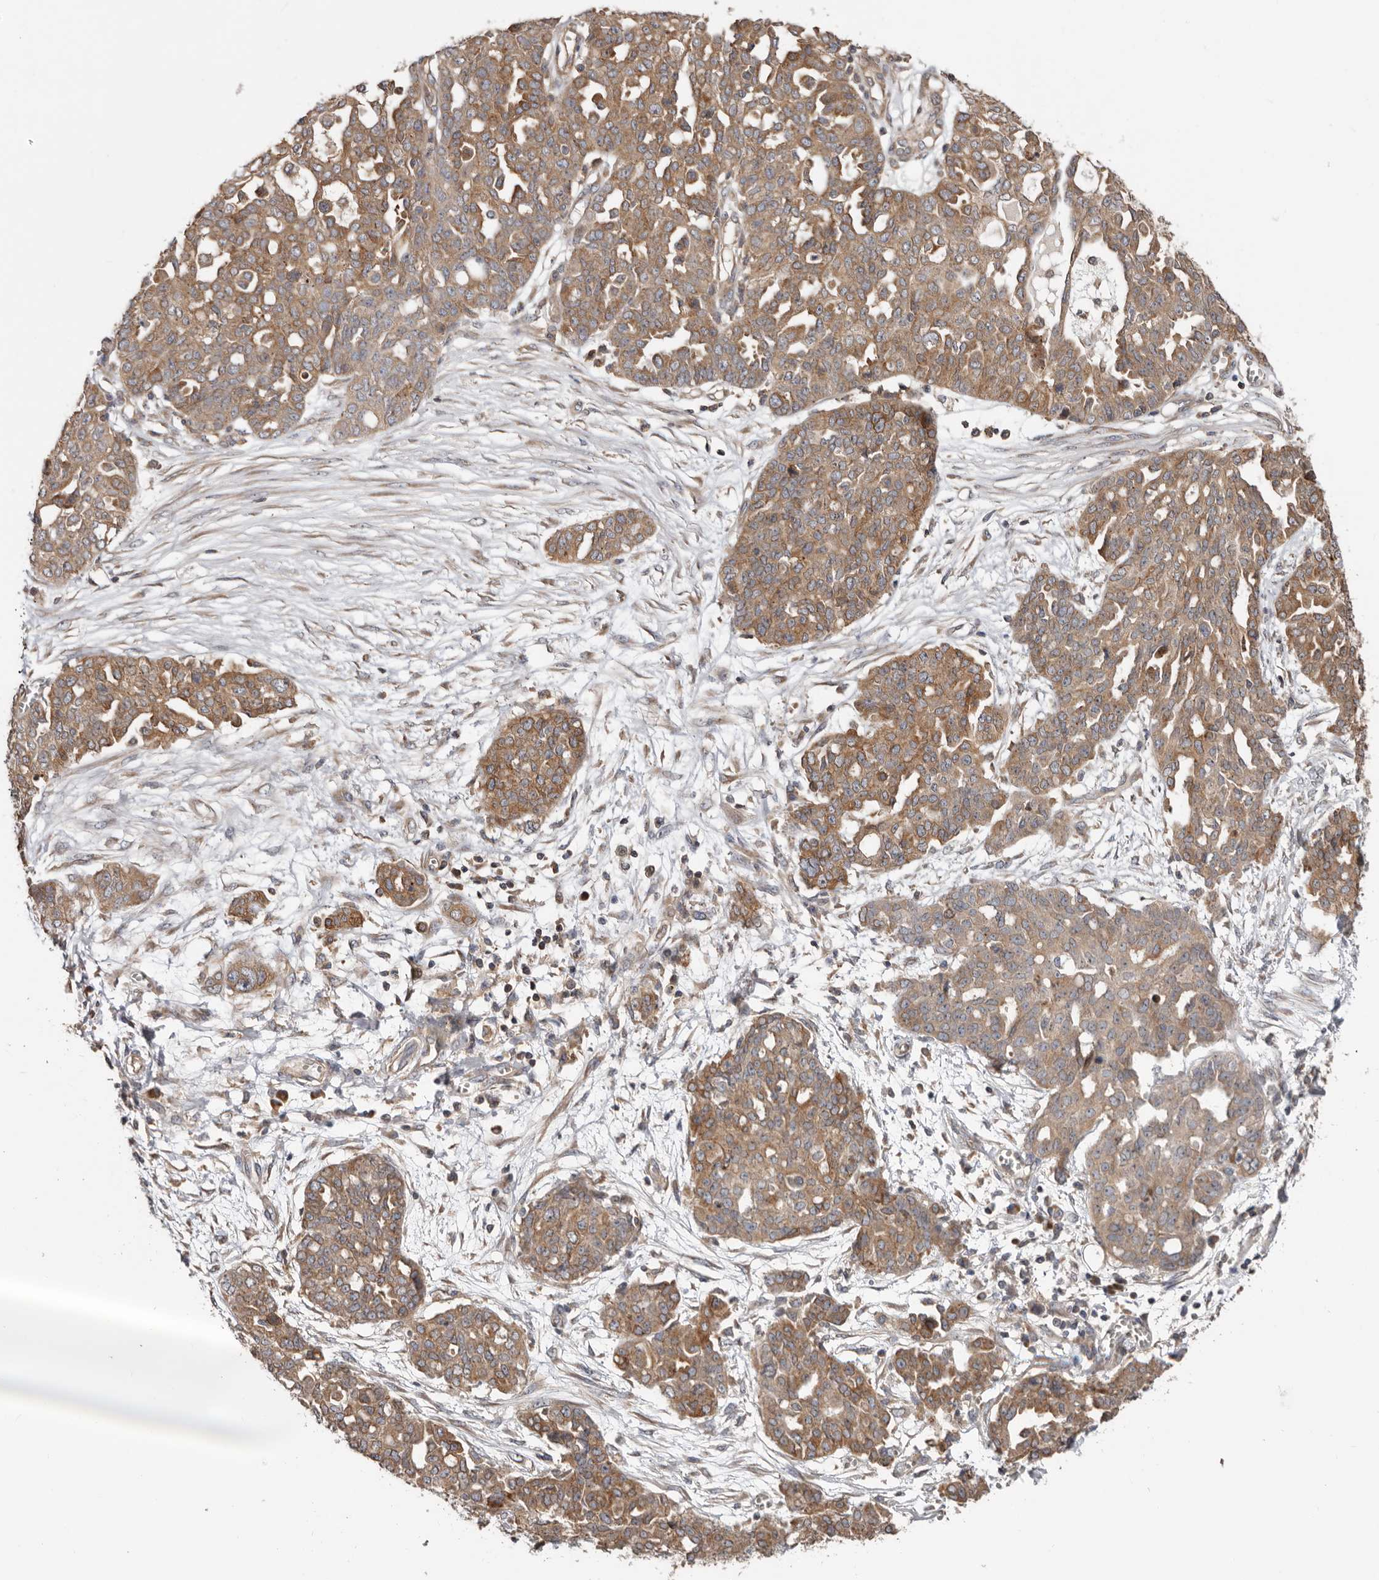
{"staining": {"intensity": "moderate", "quantity": ">75%", "location": "cytoplasmic/membranous"}, "tissue": "ovarian cancer", "cell_type": "Tumor cells", "image_type": "cancer", "snomed": [{"axis": "morphology", "description": "Cystadenocarcinoma, serous, NOS"}, {"axis": "topography", "description": "Soft tissue"}, {"axis": "topography", "description": "Ovary"}], "caption": "IHC micrograph of neoplastic tissue: serous cystadenocarcinoma (ovarian) stained using immunohistochemistry exhibits medium levels of moderate protein expression localized specifically in the cytoplasmic/membranous of tumor cells, appearing as a cytoplasmic/membranous brown color.", "gene": "TMUB1", "patient": {"sex": "female", "age": 57}}